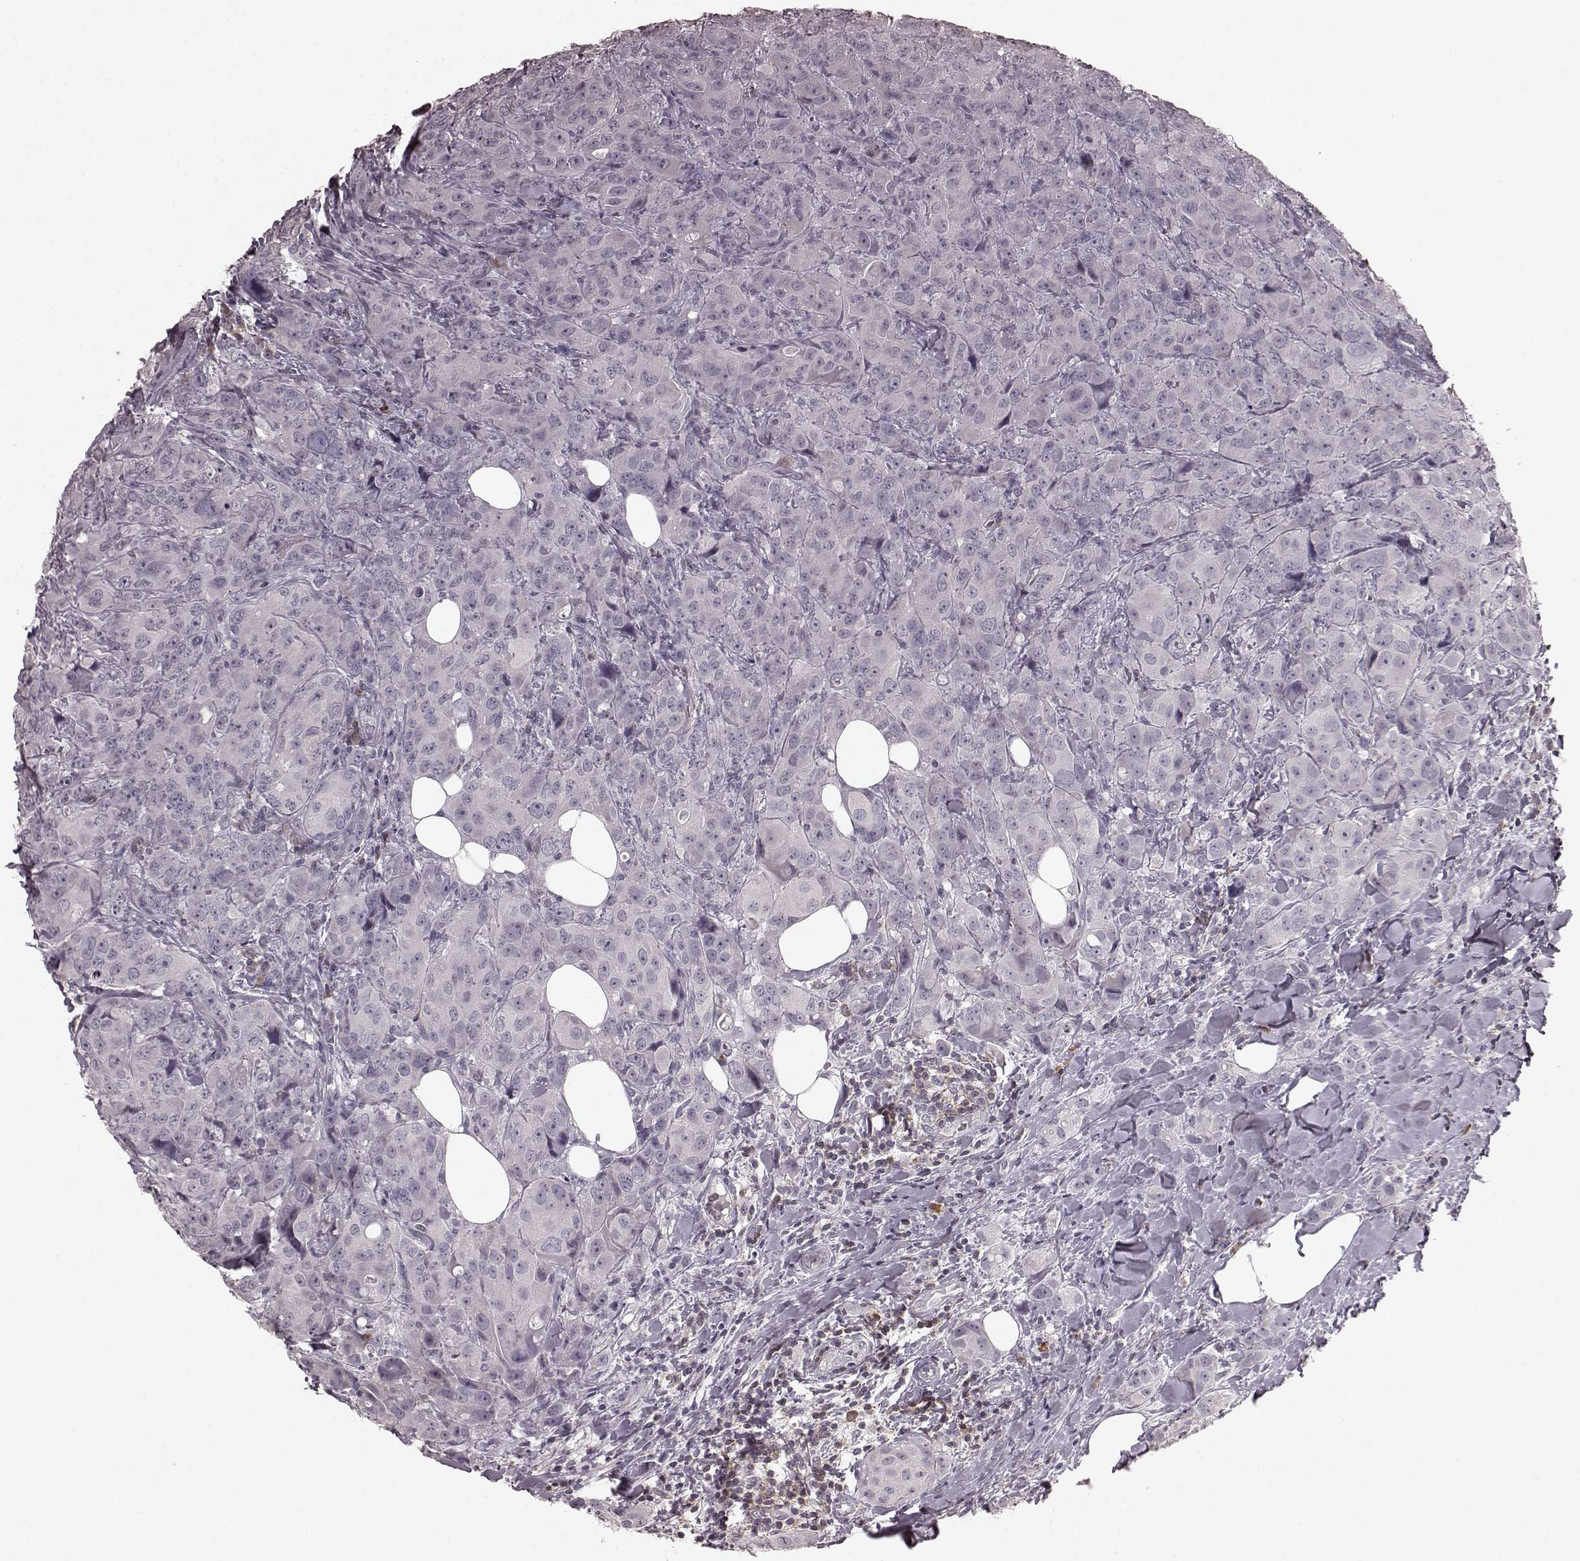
{"staining": {"intensity": "negative", "quantity": "none", "location": "none"}, "tissue": "breast cancer", "cell_type": "Tumor cells", "image_type": "cancer", "snomed": [{"axis": "morphology", "description": "Duct carcinoma"}, {"axis": "topography", "description": "Breast"}], "caption": "A micrograph of breast intraductal carcinoma stained for a protein displays no brown staining in tumor cells.", "gene": "CD28", "patient": {"sex": "female", "age": 43}}